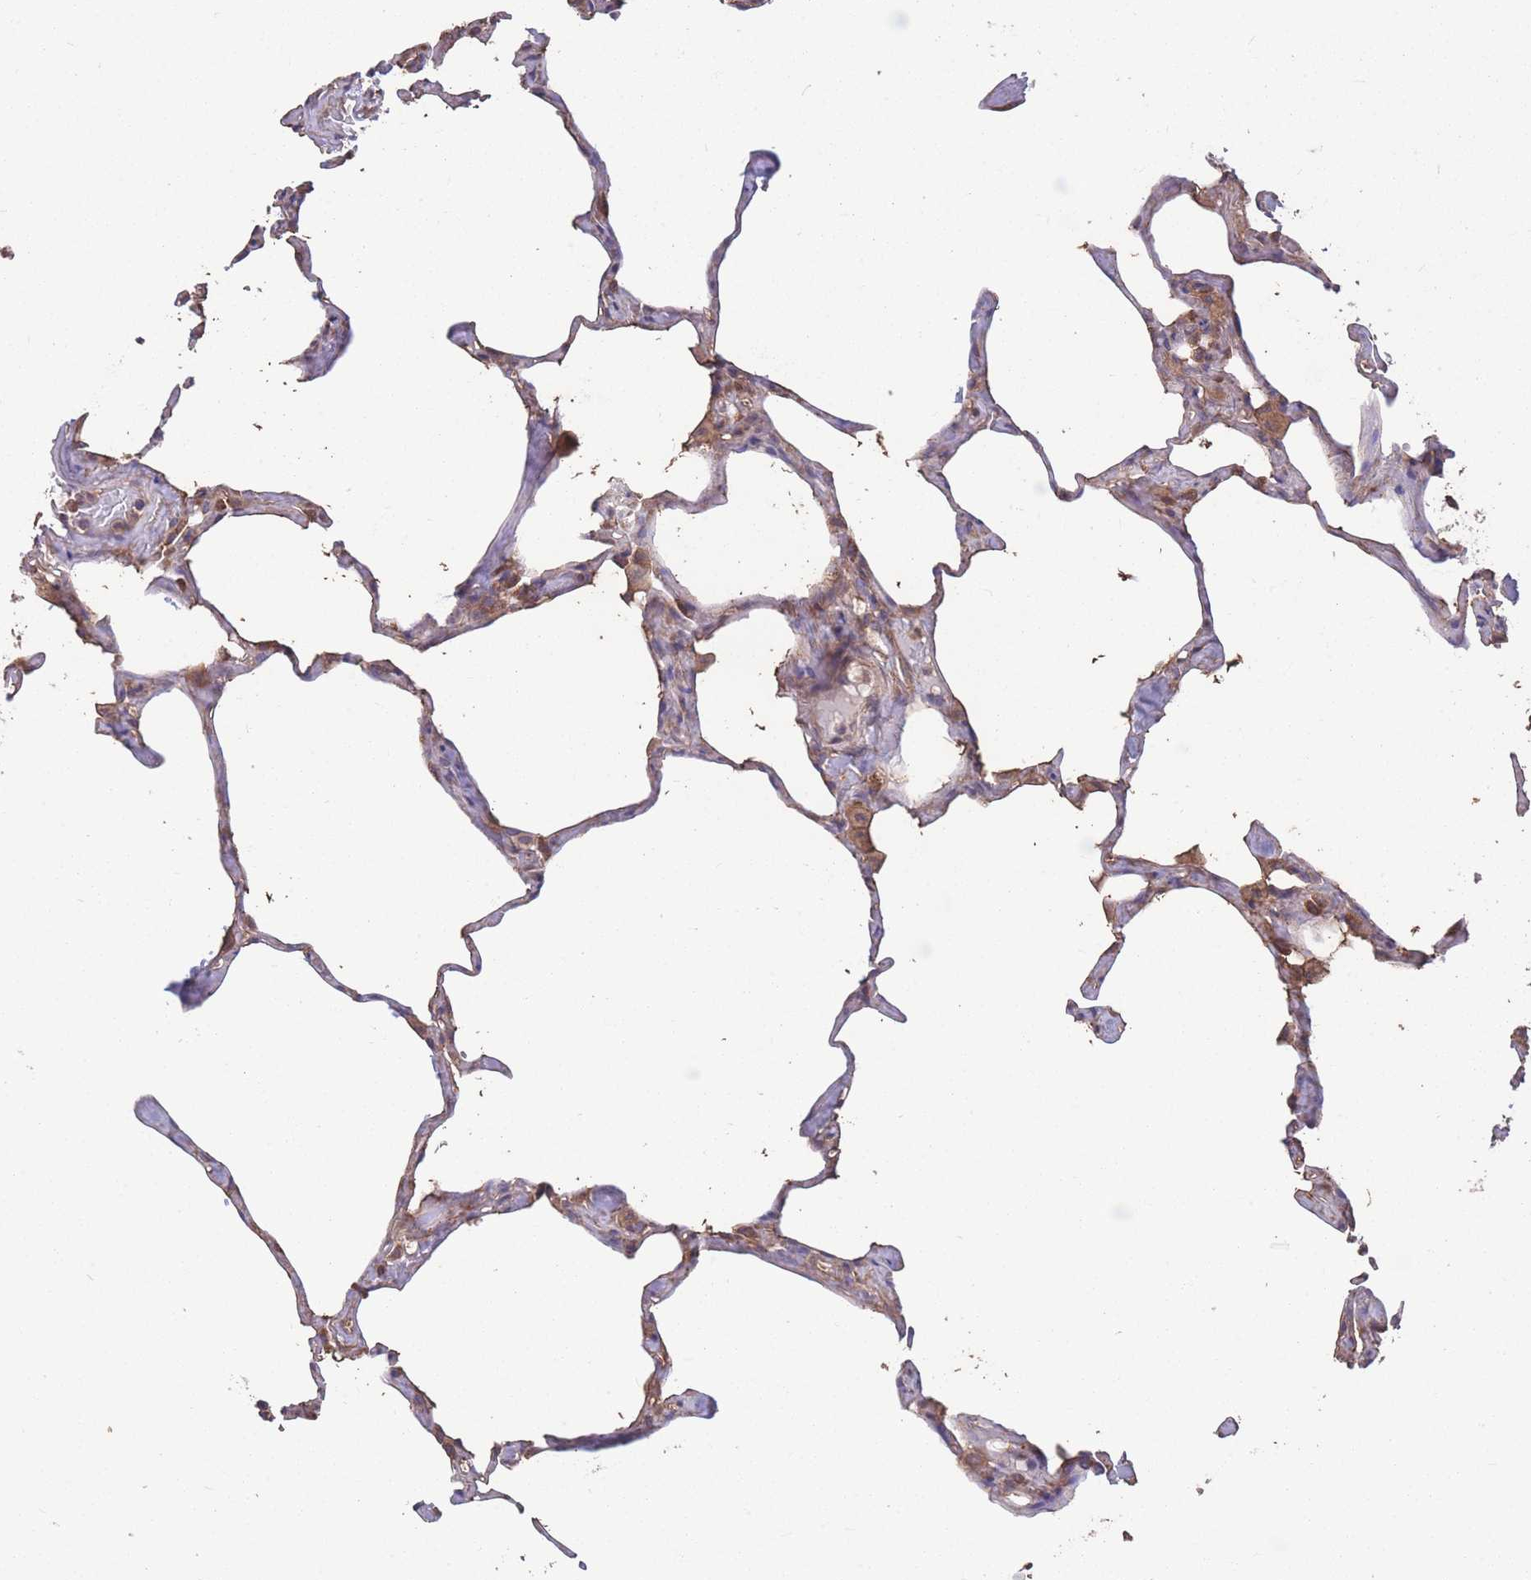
{"staining": {"intensity": "weak", "quantity": "25%-75%", "location": "cytoplasmic/membranous"}, "tissue": "lung", "cell_type": "Alveolar cells", "image_type": "normal", "snomed": [{"axis": "morphology", "description": "Normal tissue, NOS"}, {"axis": "topography", "description": "Lung"}], "caption": "Immunohistochemical staining of benign lung reveals low levels of weak cytoplasmic/membranous positivity in approximately 25%-75% of alveolar cells.", "gene": "ZPR1", "patient": {"sex": "male", "age": 65}}